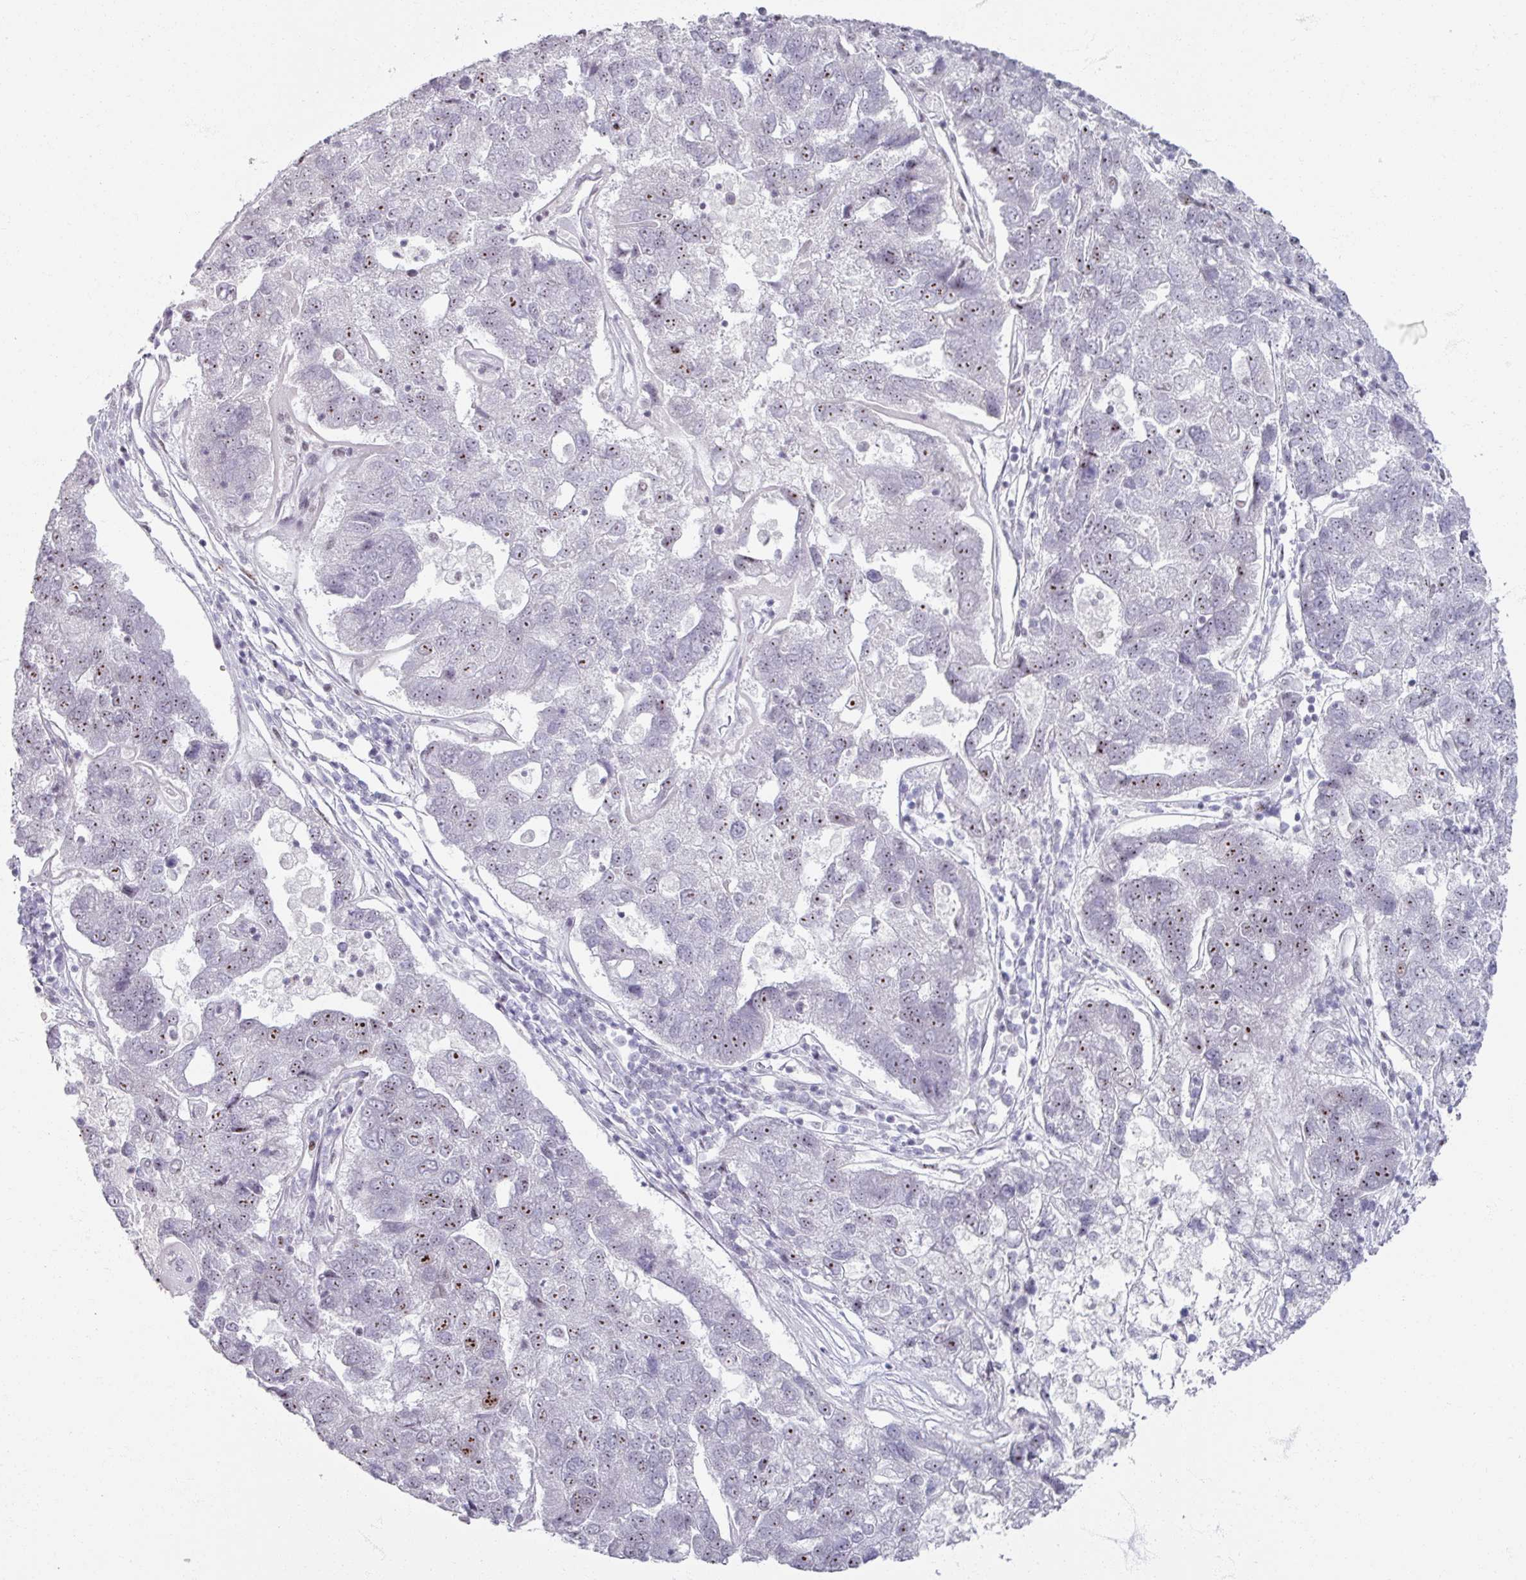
{"staining": {"intensity": "moderate", "quantity": "25%-75%", "location": "nuclear"}, "tissue": "pancreatic cancer", "cell_type": "Tumor cells", "image_type": "cancer", "snomed": [{"axis": "morphology", "description": "Adenocarcinoma, NOS"}, {"axis": "topography", "description": "Pancreas"}], "caption": "Immunohistochemistry of pancreatic cancer reveals medium levels of moderate nuclear expression in about 25%-75% of tumor cells. (Brightfield microscopy of DAB IHC at high magnification).", "gene": "ADAR", "patient": {"sex": "female", "age": 61}}